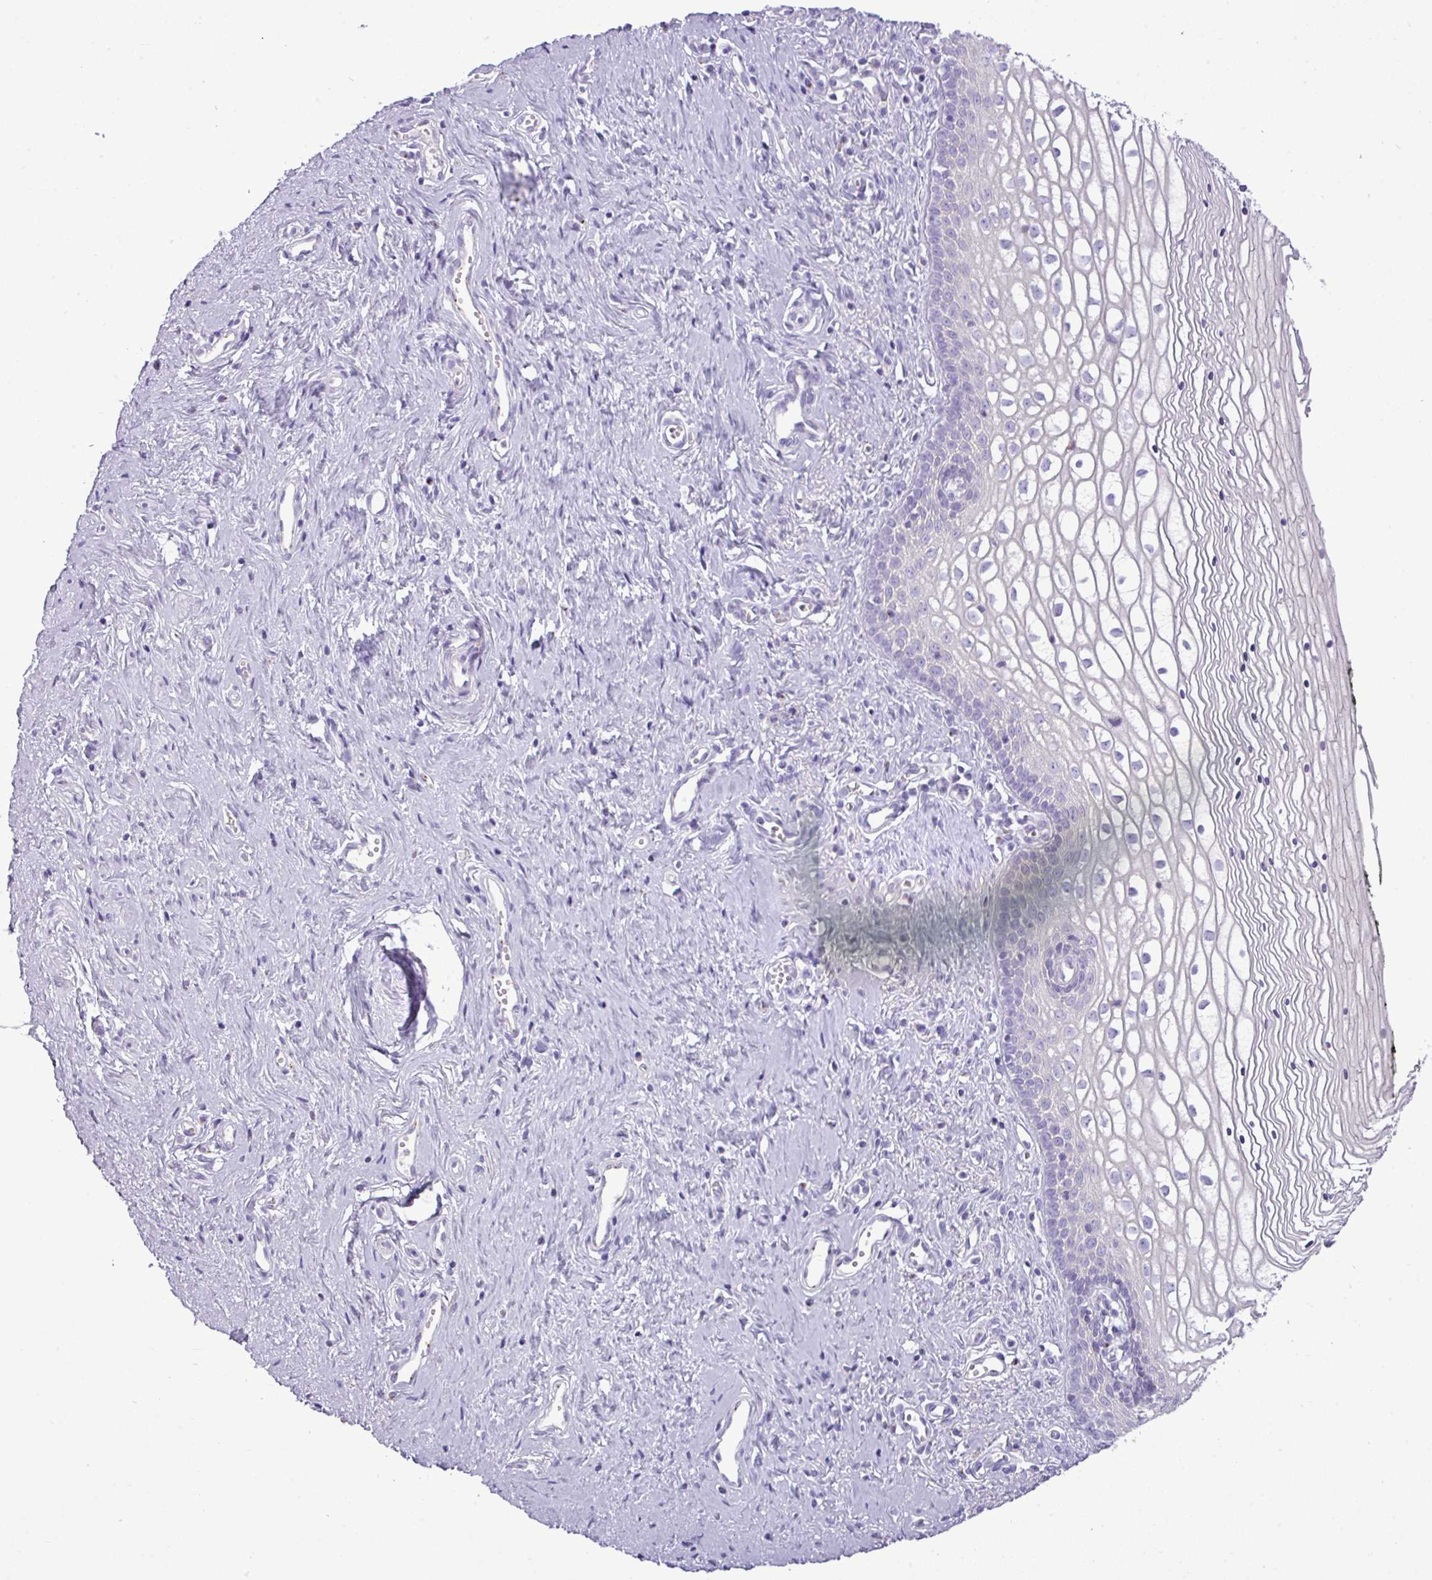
{"staining": {"intensity": "negative", "quantity": "none", "location": "none"}, "tissue": "vagina", "cell_type": "Squamous epithelial cells", "image_type": "normal", "snomed": [{"axis": "morphology", "description": "Normal tissue, NOS"}, {"axis": "topography", "description": "Vagina"}], "caption": "Squamous epithelial cells show no significant positivity in normal vagina. (Immunohistochemistry (ihc), brightfield microscopy, high magnification).", "gene": "FAM43A", "patient": {"sex": "female", "age": 59}}